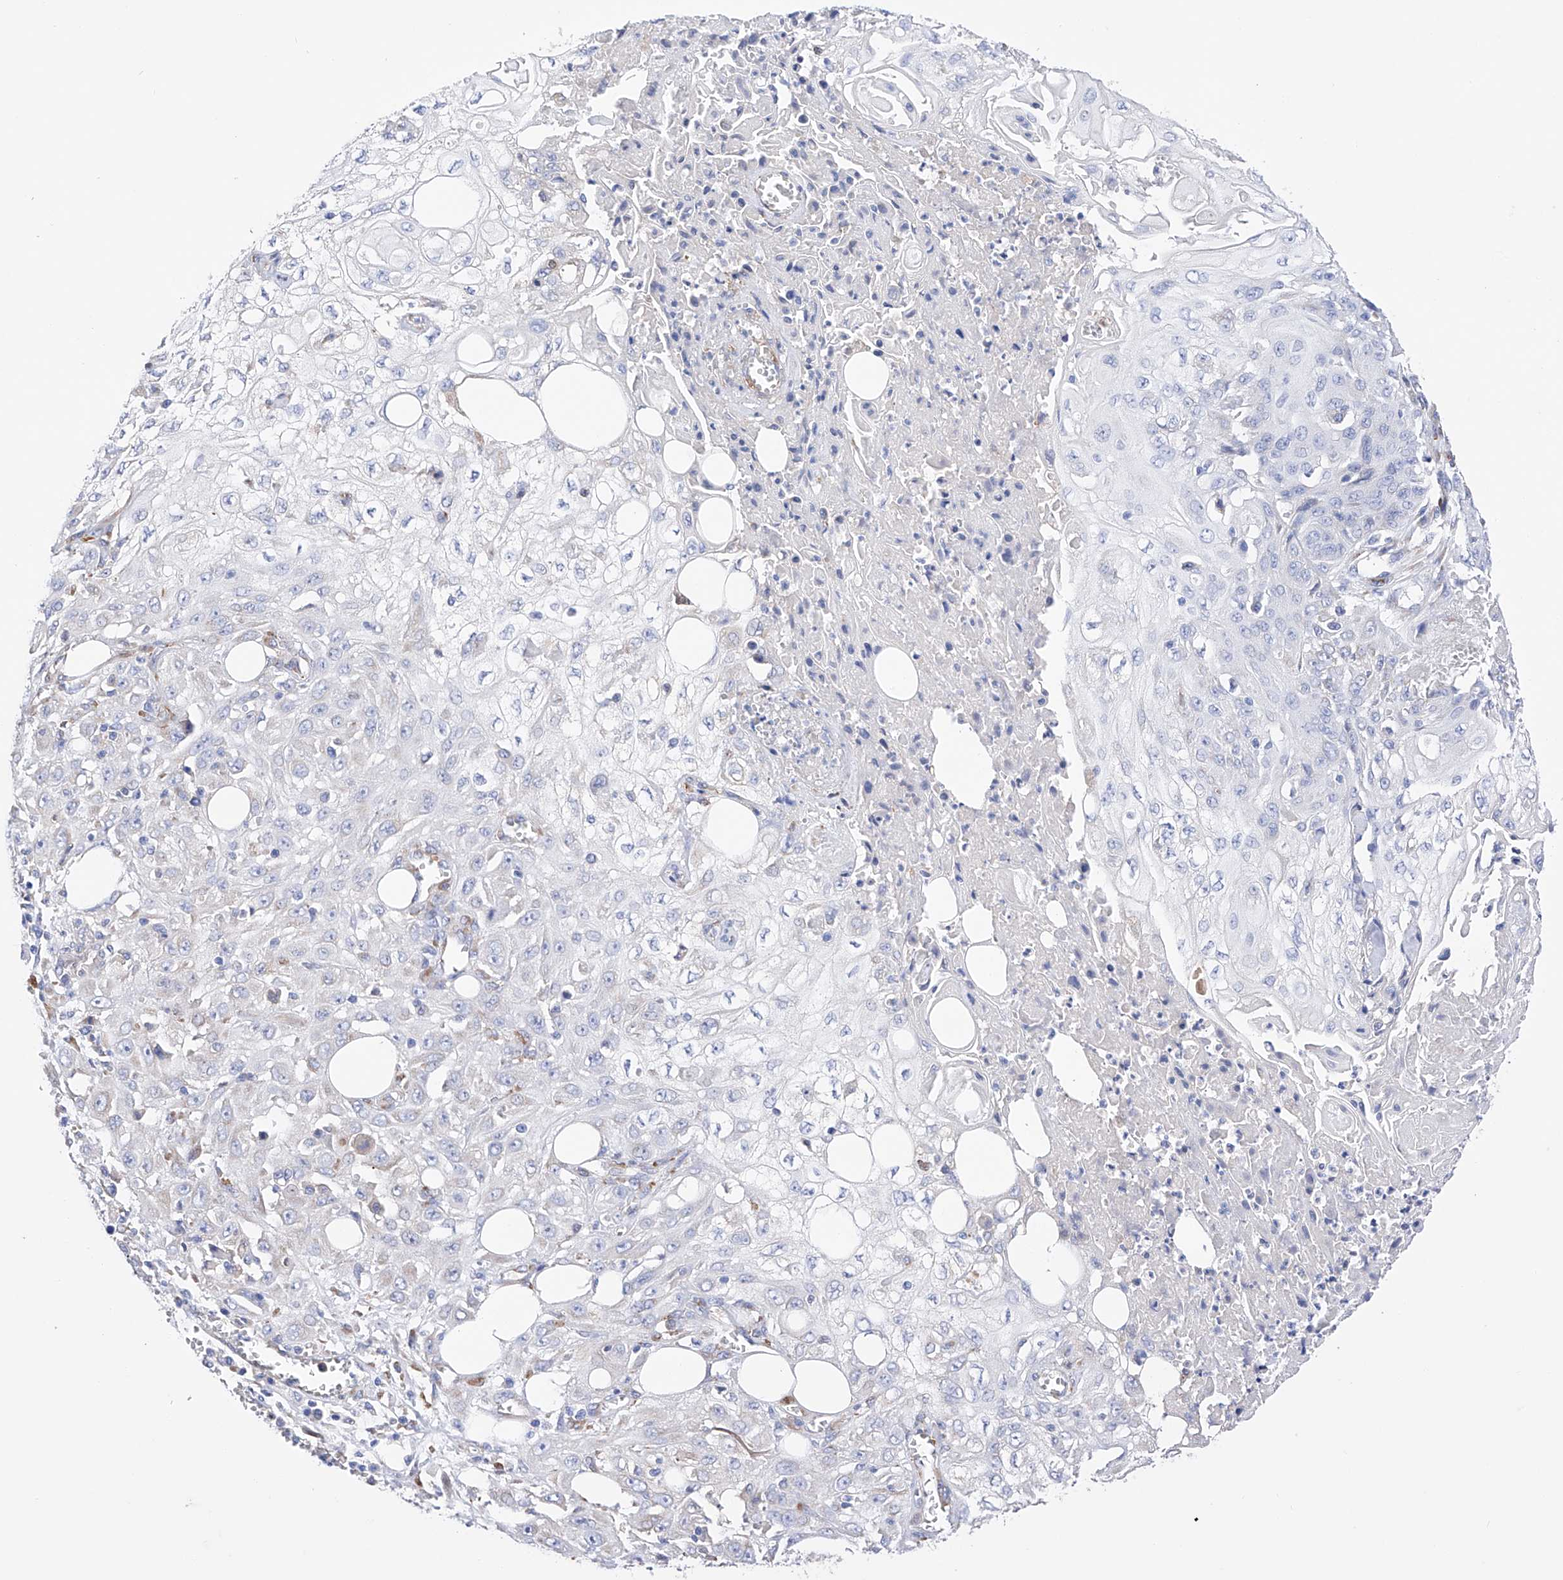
{"staining": {"intensity": "negative", "quantity": "none", "location": "none"}, "tissue": "skin cancer", "cell_type": "Tumor cells", "image_type": "cancer", "snomed": [{"axis": "morphology", "description": "Squamous cell carcinoma, NOS"}, {"axis": "morphology", "description": "Squamous cell carcinoma, metastatic, NOS"}, {"axis": "topography", "description": "Skin"}, {"axis": "topography", "description": "Lymph node"}], "caption": "A high-resolution micrograph shows IHC staining of skin cancer, which reveals no significant staining in tumor cells.", "gene": "PDIA5", "patient": {"sex": "male", "age": 75}}